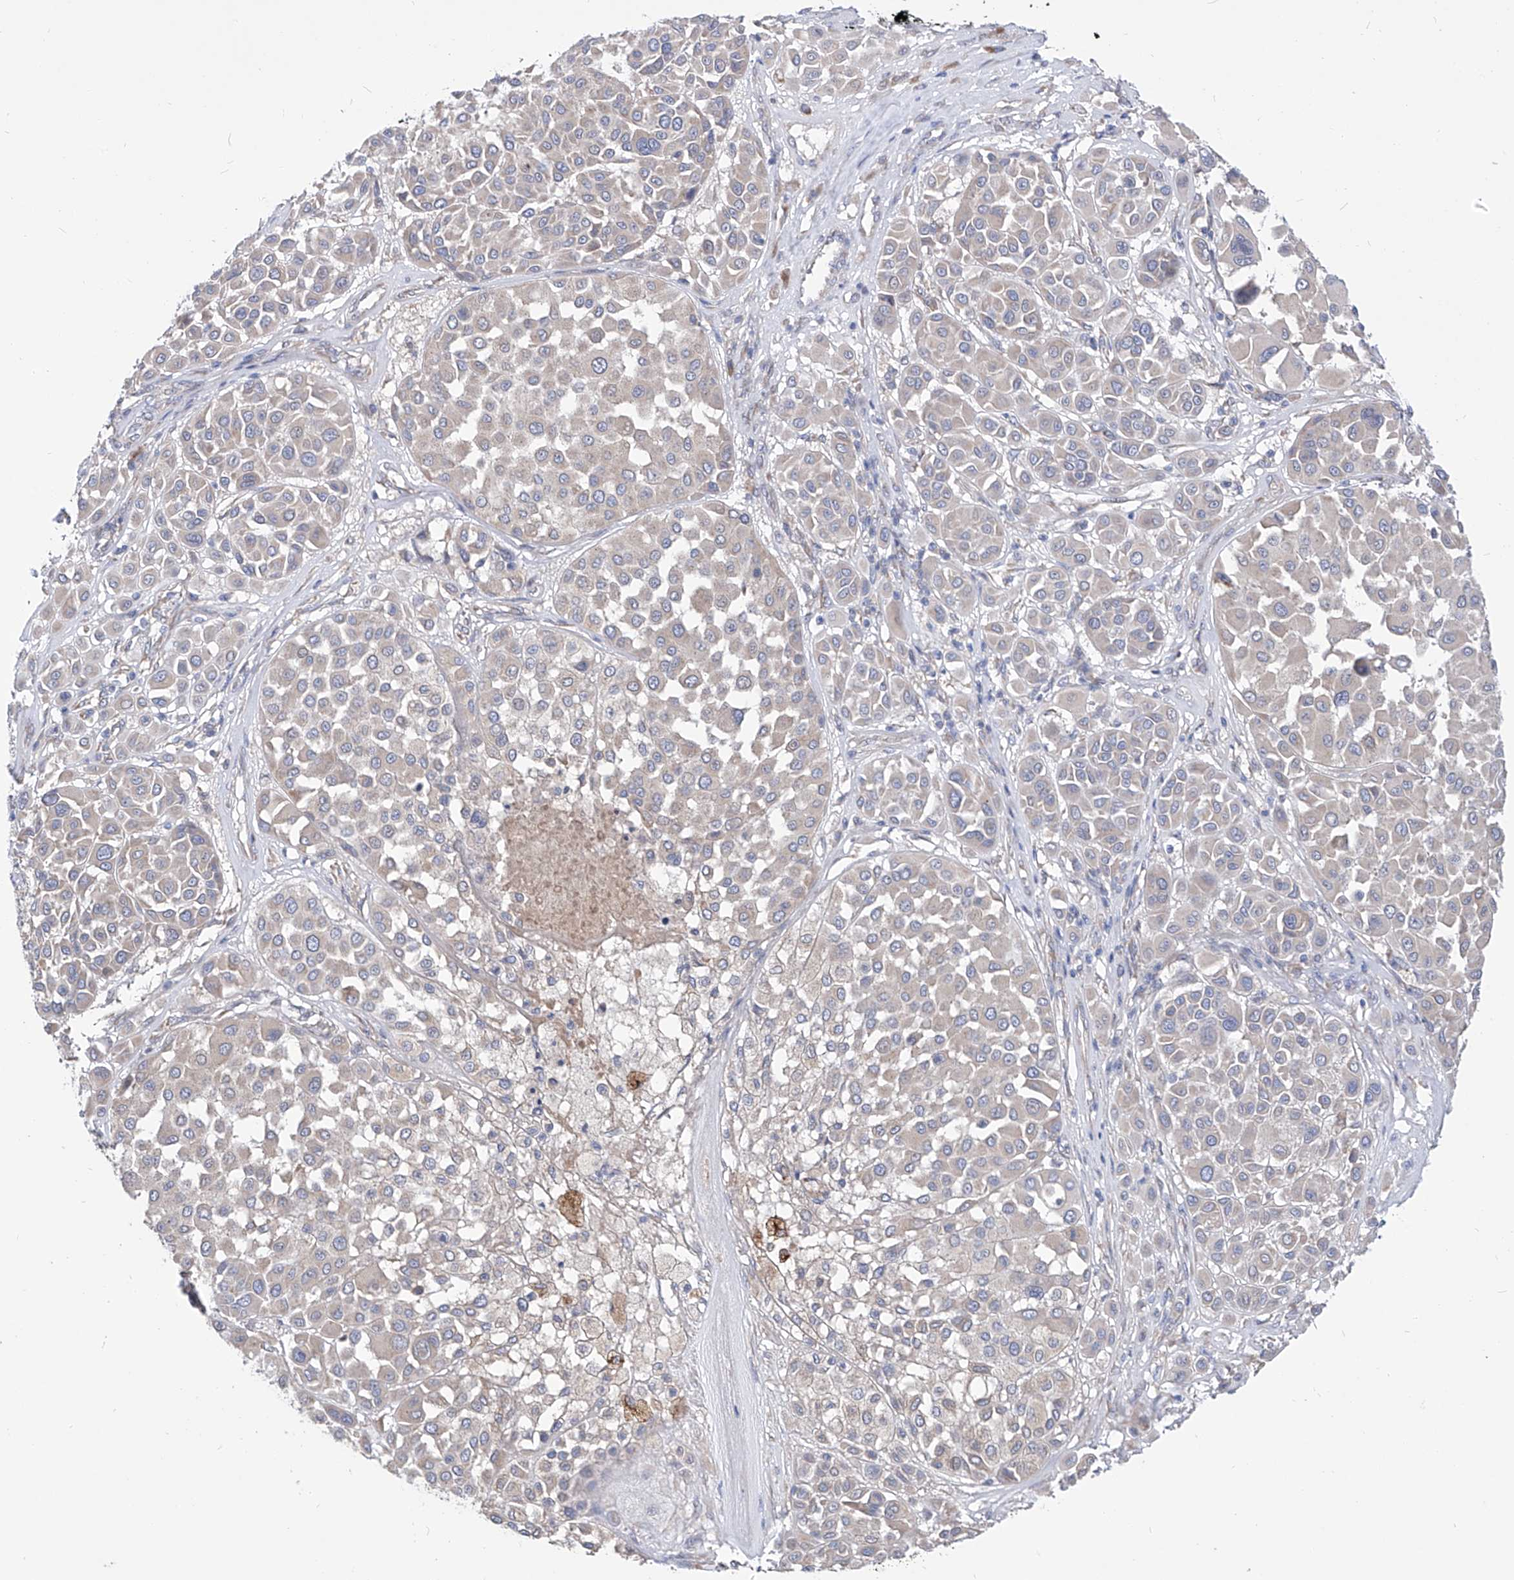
{"staining": {"intensity": "negative", "quantity": "none", "location": "none"}, "tissue": "melanoma", "cell_type": "Tumor cells", "image_type": "cancer", "snomed": [{"axis": "morphology", "description": "Malignant melanoma, Metastatic site"}, {"axis": "topography", "description": "Soft tissue"}], "caption": "Tumor cells are negative for brown protein staining in malignant melanoma (metastatic site).", "gene": "UFL1", "patient": {"sex": "male", "age": 41}}